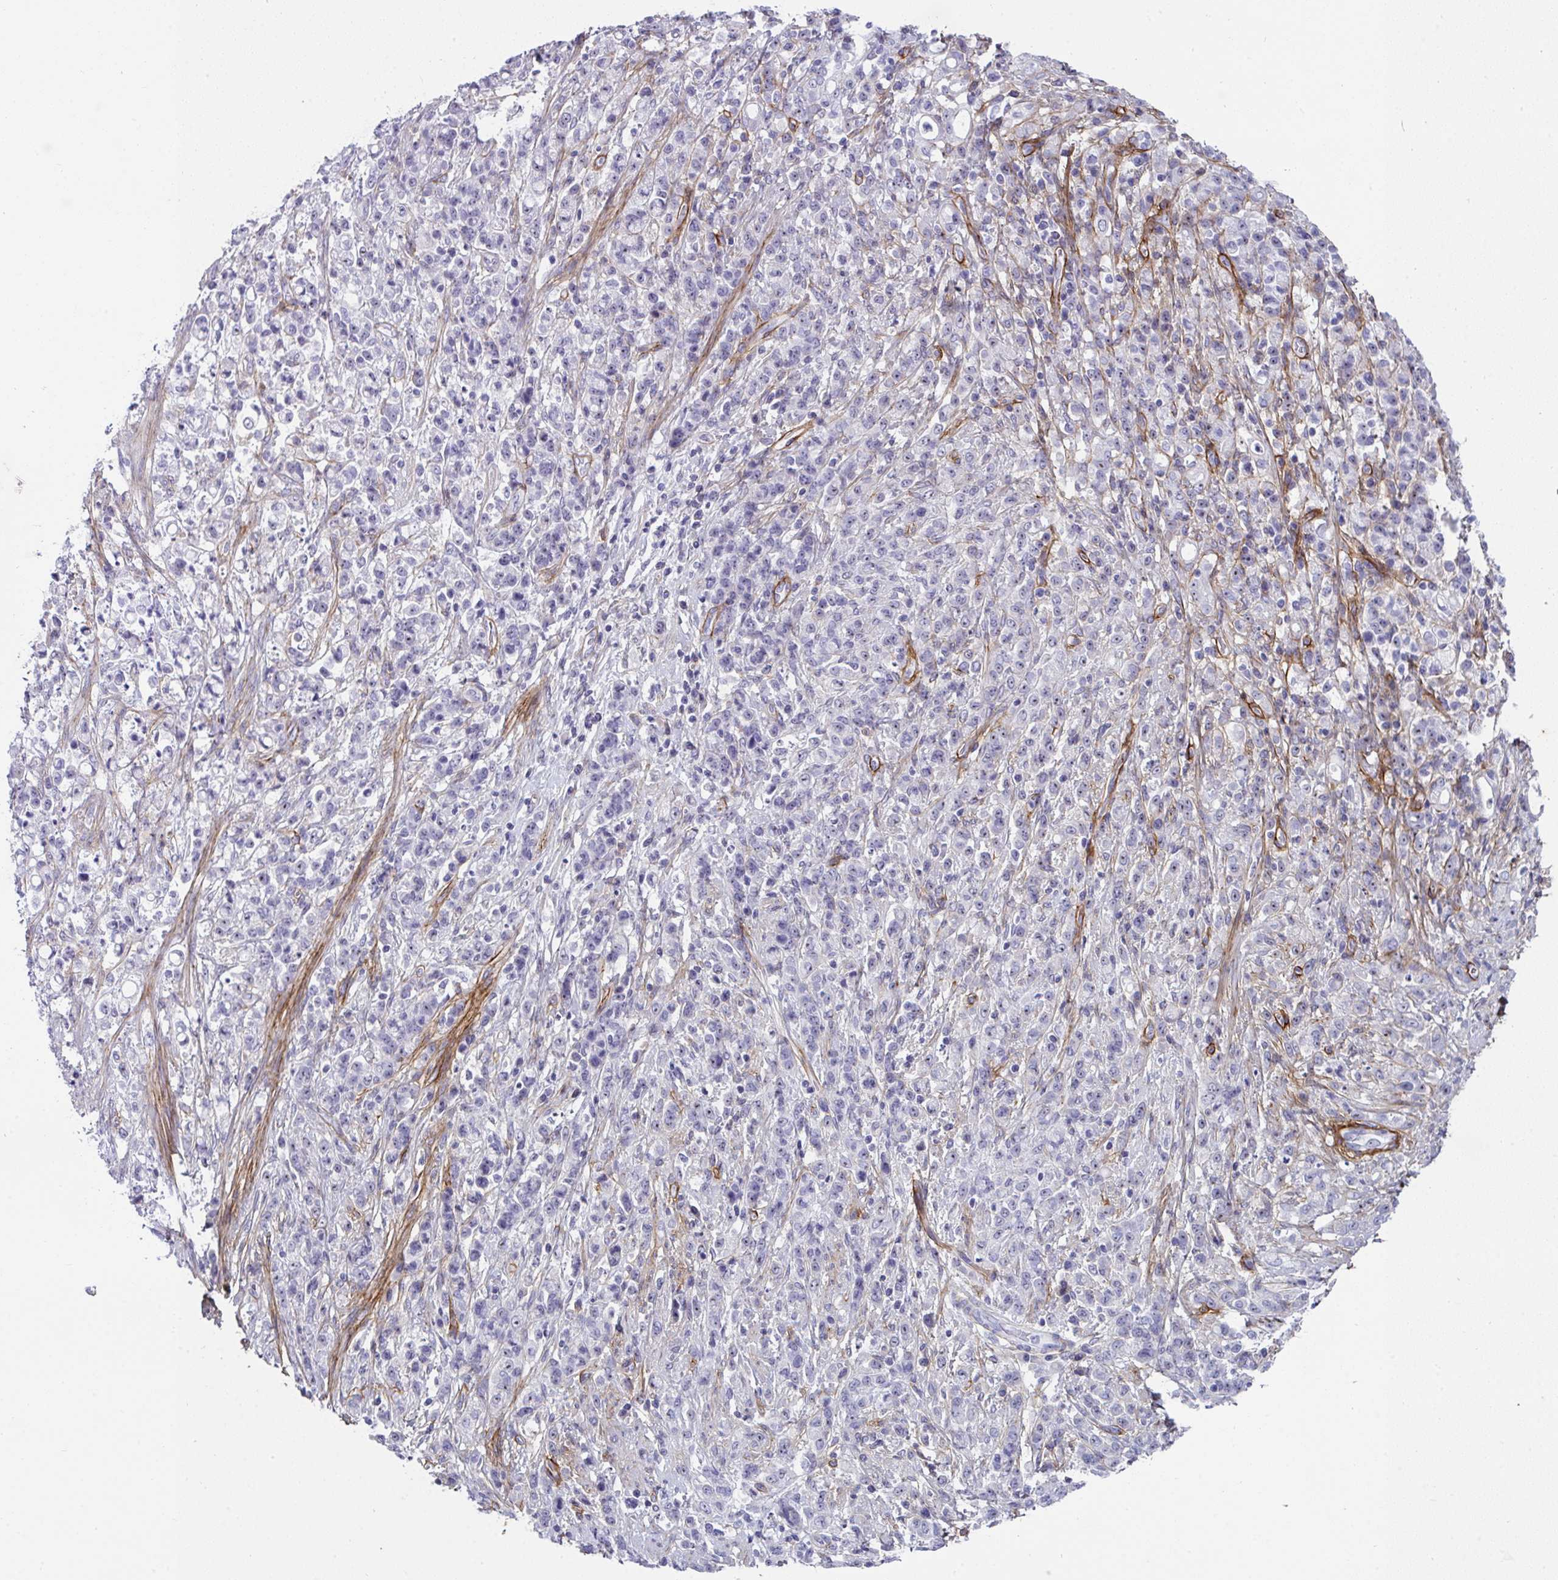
{"staining": {"intensity": "negative", "quantity": "none", "location": "none"}, "tissue": "stomach cancer", "cell_type": "Tumor cells", "image_type": "cancer", "snomed": [{"axis": "morphology", "description": "Adenocarcinoma, NOS"}, {"axis": "topography", "description": "Stomach"}], "caption": "A histopathology image of adenocarcinoma (stomach) stained for a protein displays no brown staining in tumor cells. Brightfield microscopy of immunohistochemistry (IHC) stained with DAB (brown) and hematoxylin (blue), captured at high magnification.", "gene": "LHFPL6", "patient": {"sex": "female", "age": 60}}